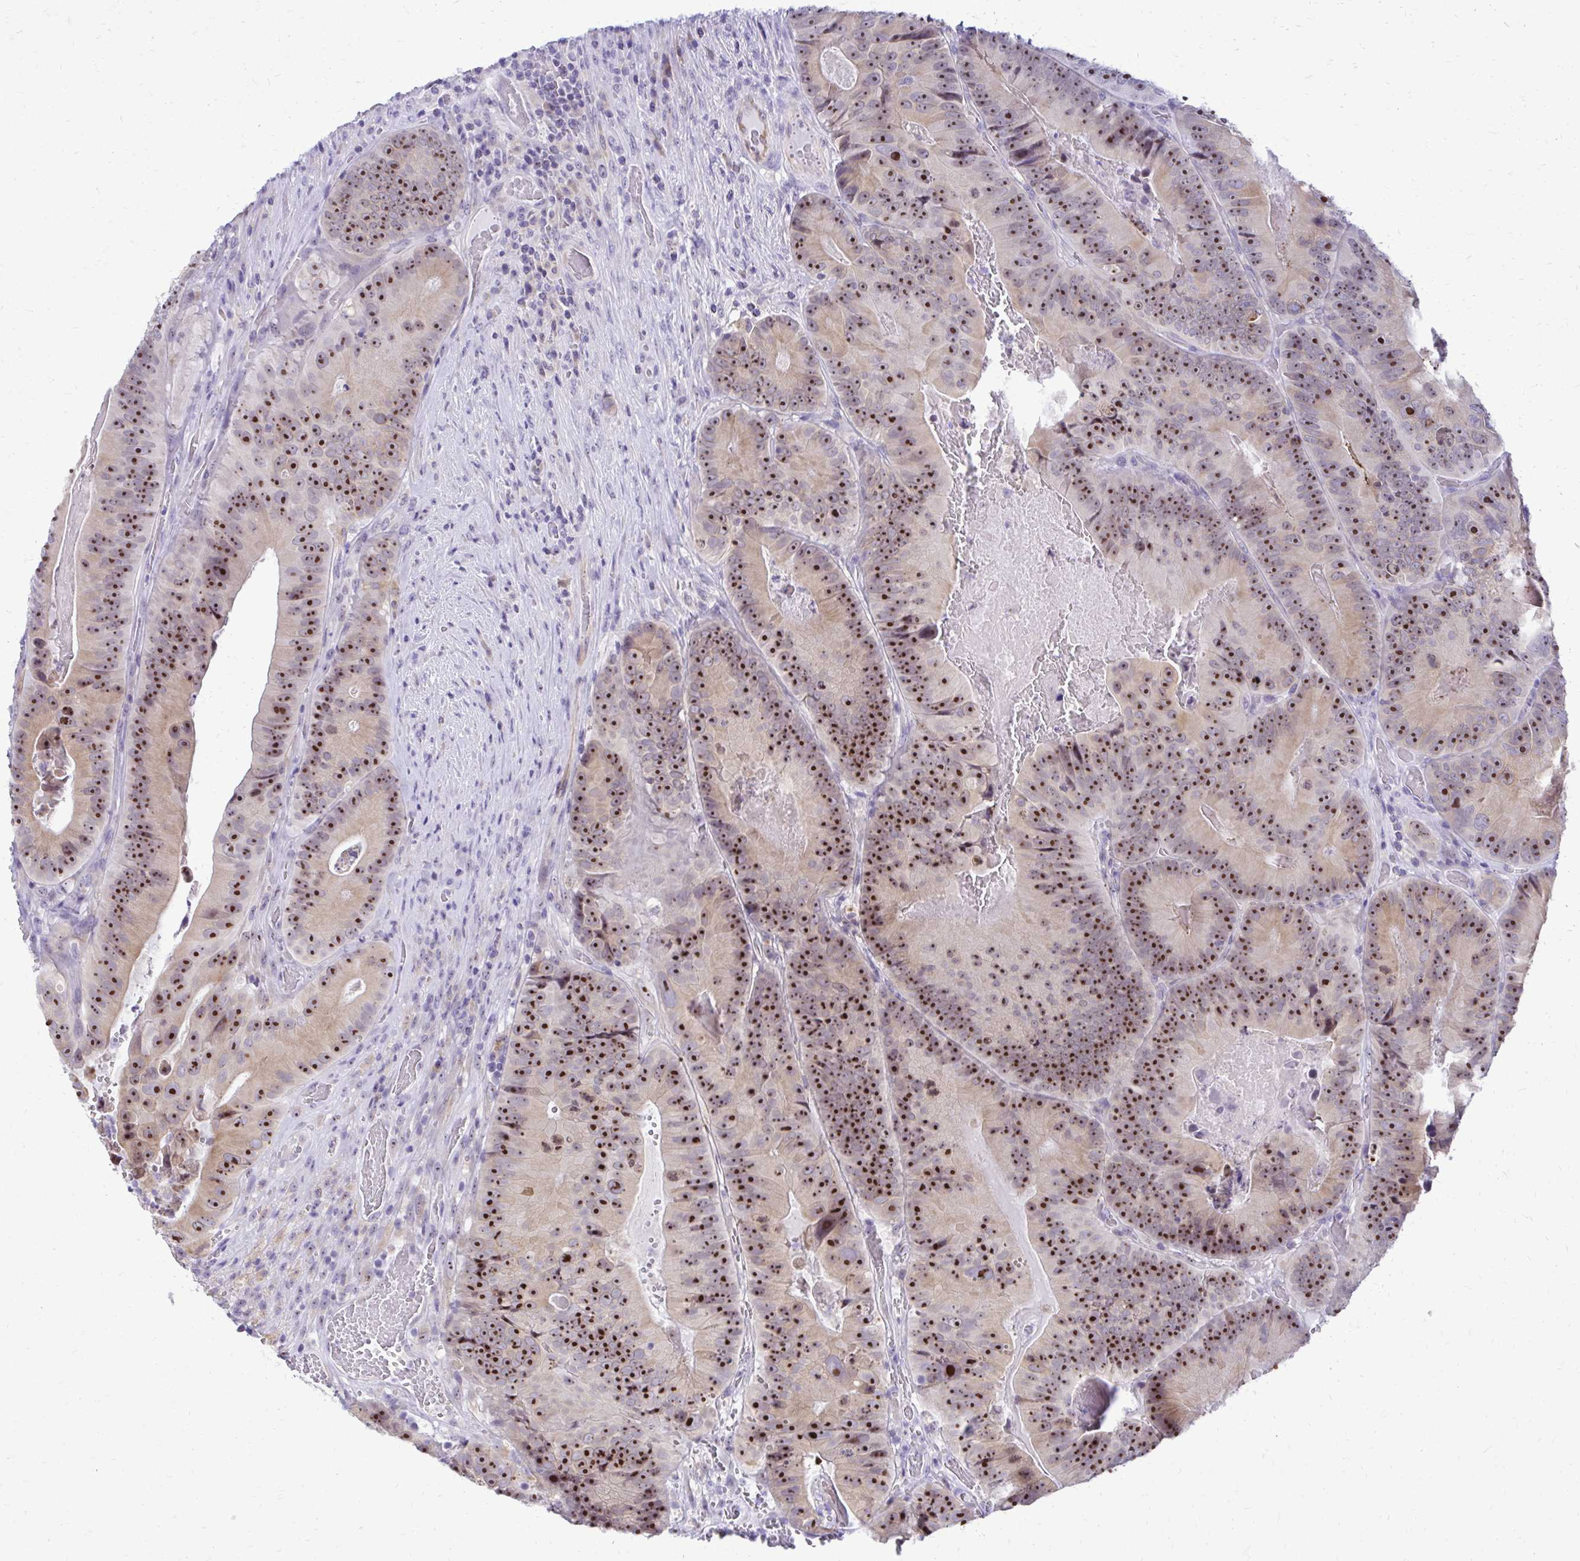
{"staining": {"intensity": "strong", "quantity": ">75%", "location": "nuclear"}, "tissue": "colorectal cancer", "cell_type": "Tumor cells", "image_type": "cancer", "snomed": [{"axis": "morphology", "description": "Adenocarcinoma, NOS"}, {"axis": "topography", "description": "Colon"}], "caption": "Immunohistochemistry (IHC) image of neoplastic tissue: human colorectal cancer stained using immunohistochemistry (IHC) reveals high levels of strong protein expression localized specifically in the nuclear of tumor cells, appearing as a nuclear brown color.", "gene": "NIFK", "patient": {"sex": "female", "age": 86}}